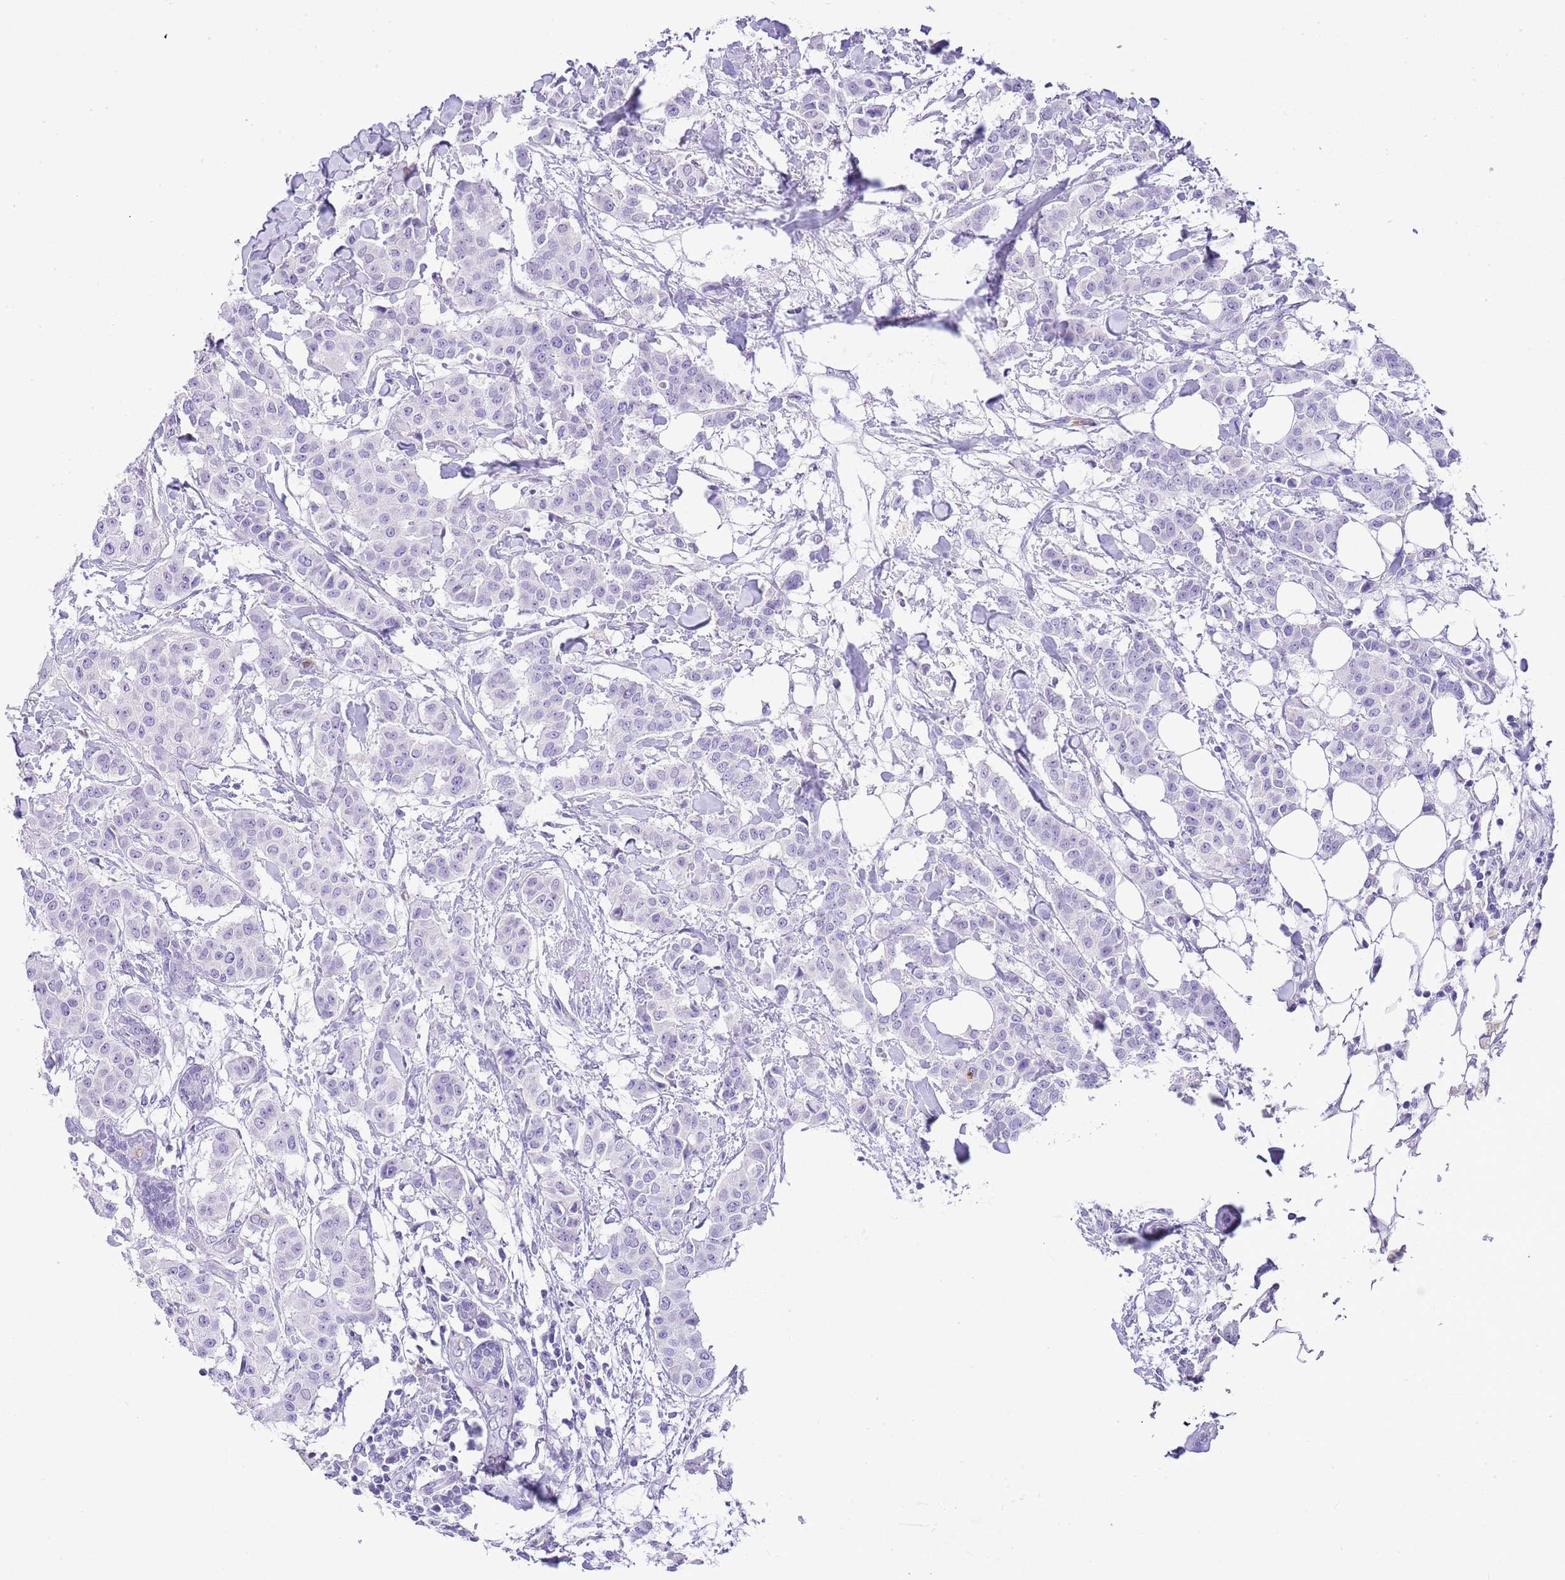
{"staining": {"intensity": "negative", "quantity": "none", "location": "none"}, "tissue": "breast cancer", "cell_type": "Tumor cells", "image_type": "cancer", "snomed": [{"axis": "morphology", "description": "Duct carcinoma"}, {"axis": "topography", "description": "Breast"}], "caption": "Protein analysis of breast cancer shows no significant positivity in tumor cells. Brightfield microscopy of immunohistochemistry (IHC) stained with DAB (brown) and hematoxylin (blue), captured at high magnification.", "gene": "OR2Z1", "patient": {"sex": "female", "age": 40}}